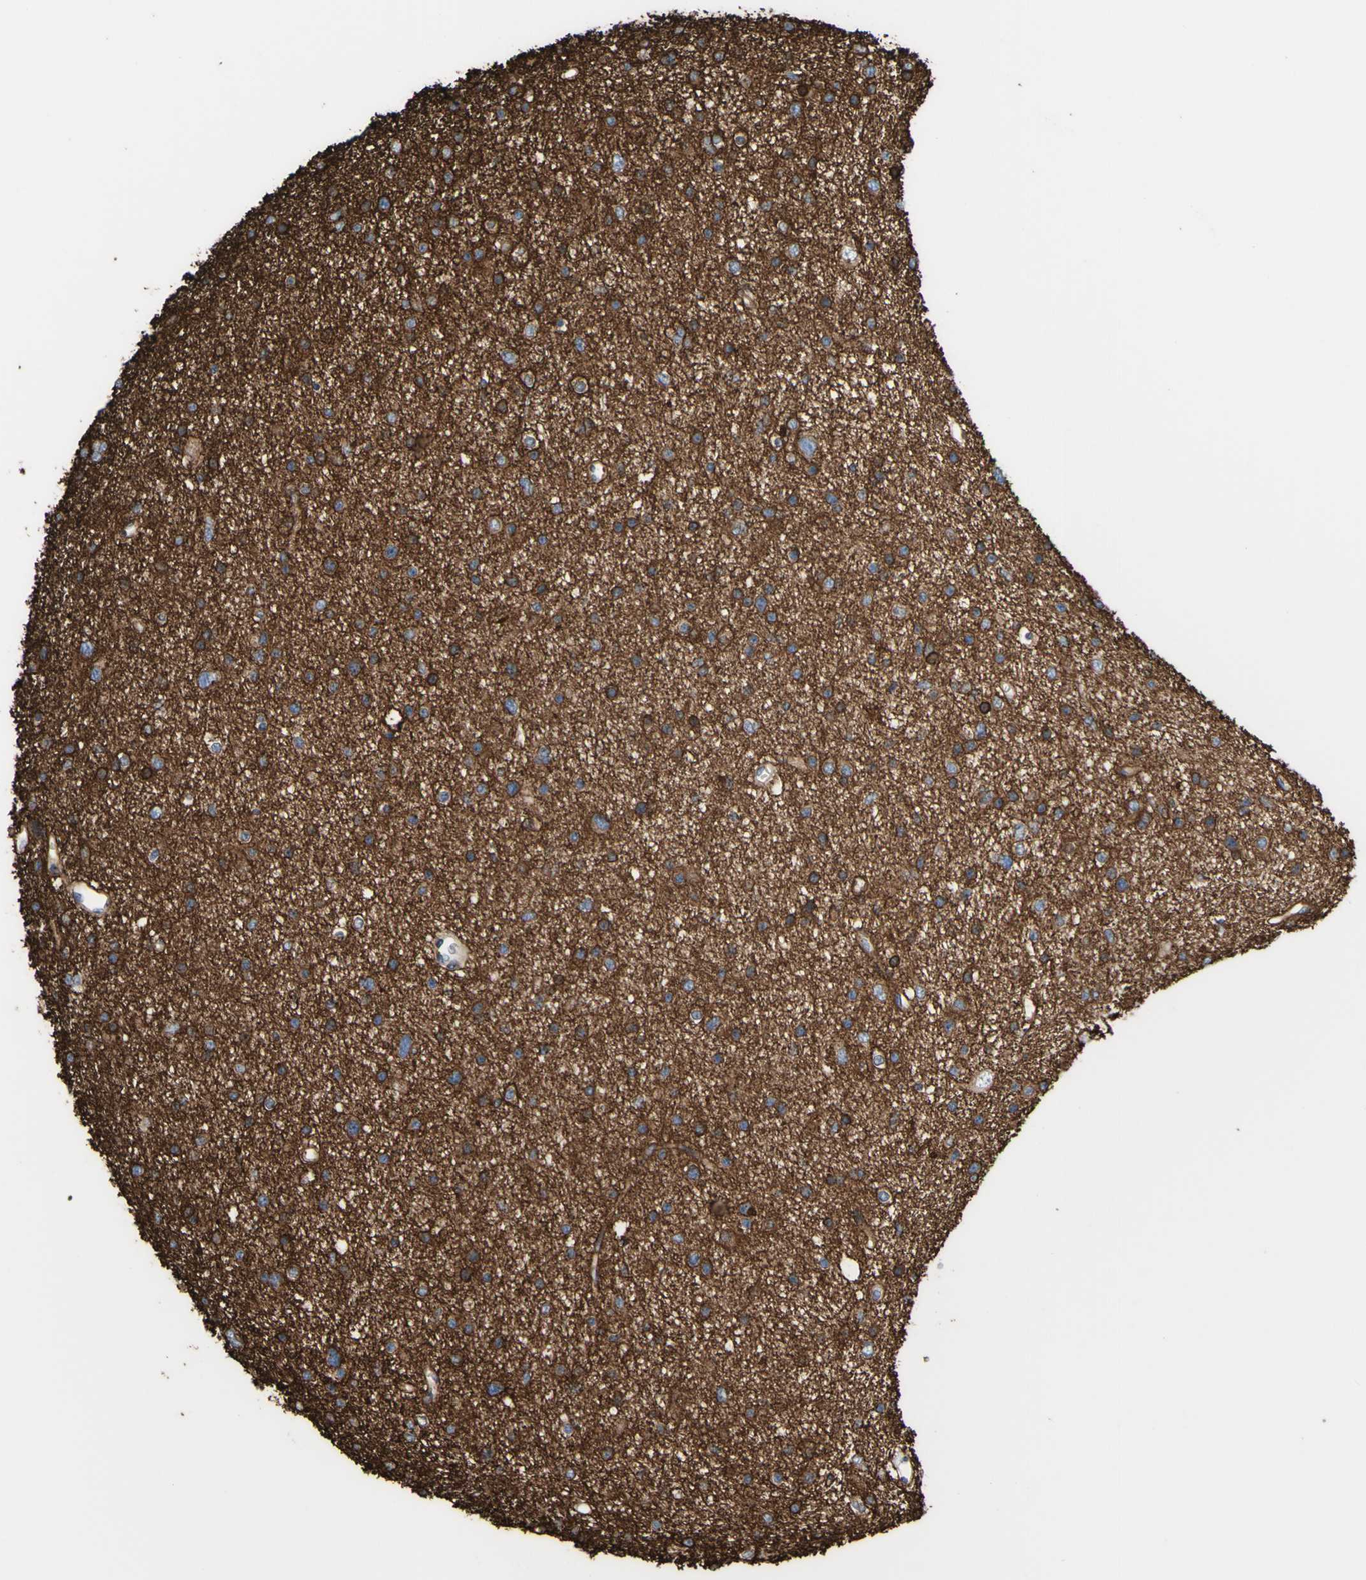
{"staining": {"intensity": "strong", "quantity": "25%-75%", "location": "cytoplasmic/membranous"}, "tissue": "glioma", "cell_type": "Tumor cells", "image_type": "cancer", "snomed": [{"axis": "morphology", "description": "Glioma, malignant, Low grade"}, {"axis": "topography", "description": "Brain"}], "caption": "High-magnification brightfield microscopy of malignant glioma (low-grade) stained with DAB (3,3'-diaminobenzidine) (brown) and counterstained with hematoxylin (blue). tumor cells exhibit strong cytoplasmic/membranous expression is identified in about25%-75% of cells.", "gene": "LRIG3", "patient": {"sex": "female", "age": 37}}